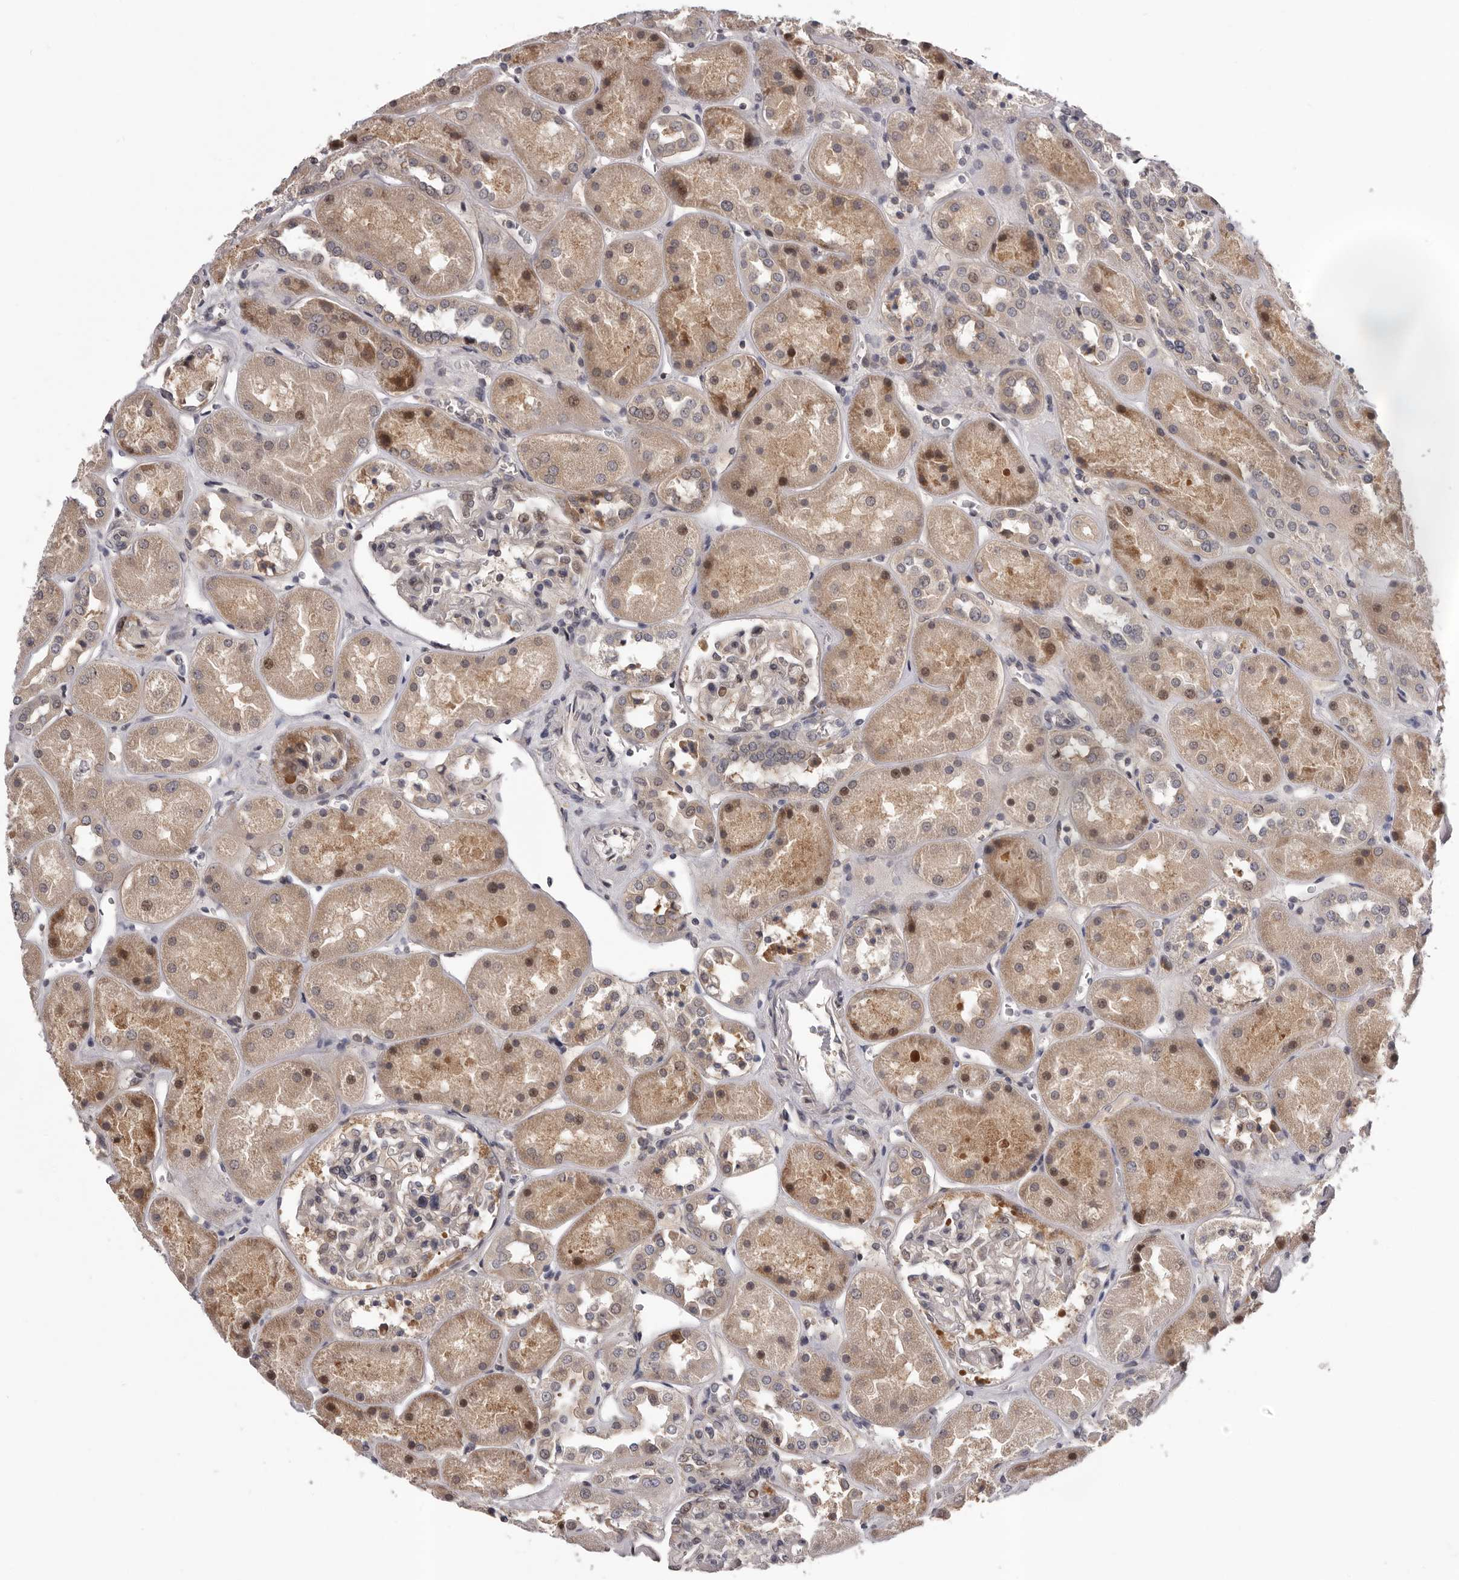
{"staining": {"intensity": "weak", "quantity": "<25%", "location": "nuclear"}, "tissue": "kidney", "cell_type": "Cells in glomeruli", "image_type": "normal", "snomed": [{"axis": "morphology", "description": "Normal tissue, NOS"}, {"axis": "topography", "description": "Kidney"}], "caption": "A histopathology image of kidney stained for a protein demonstrates no brown staining in cells in glomeruli. Brightfield microscopy of immunohistochemistry (IHC) stained with DAB (brown) and hematoxylin (blue), captured at high magnification.", "gene": "MED8", "patient": {"sex": "male", "age": 70}}